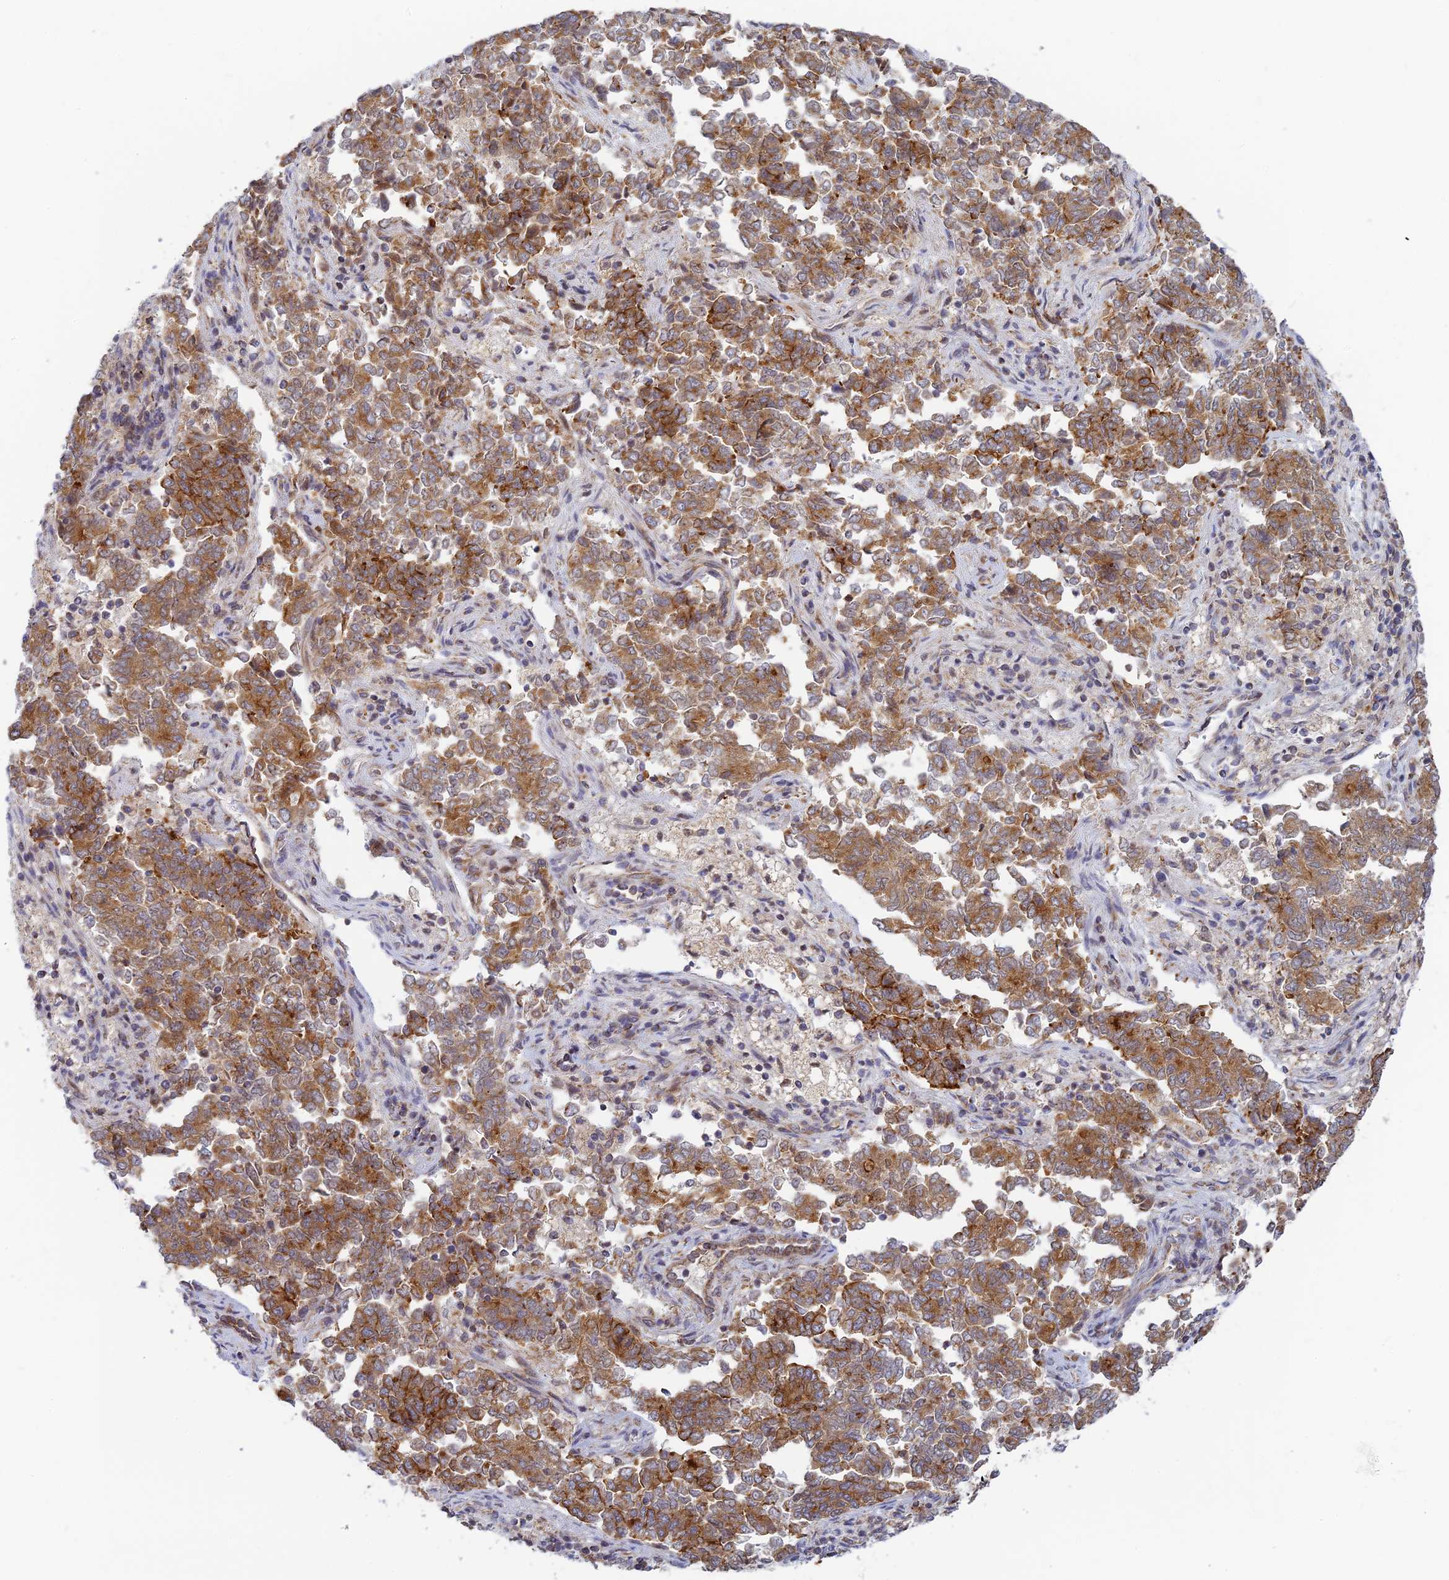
{"staining": {"intensity": "moderate", "quantity": ">75%", "location": "cytoplasmic/membranous"}, "tissue": "endometrial cancer", "cell_type": "Tumor cells", "image_type": "cancer", "snomed": [{"axis": "morphology", "description": "Adenocarcinoma, NOS"}, {"axis": "topography", "description": "Endometrium"}], "caption": "IHC (DAB) staining of human endometrial adenocarcinoma reveals moderate cytoplasmic/membranous protein positivity in about >75% of tumor cells.", "gene": "HOOK2", "patient": {"sex": "female", "age": 80}}